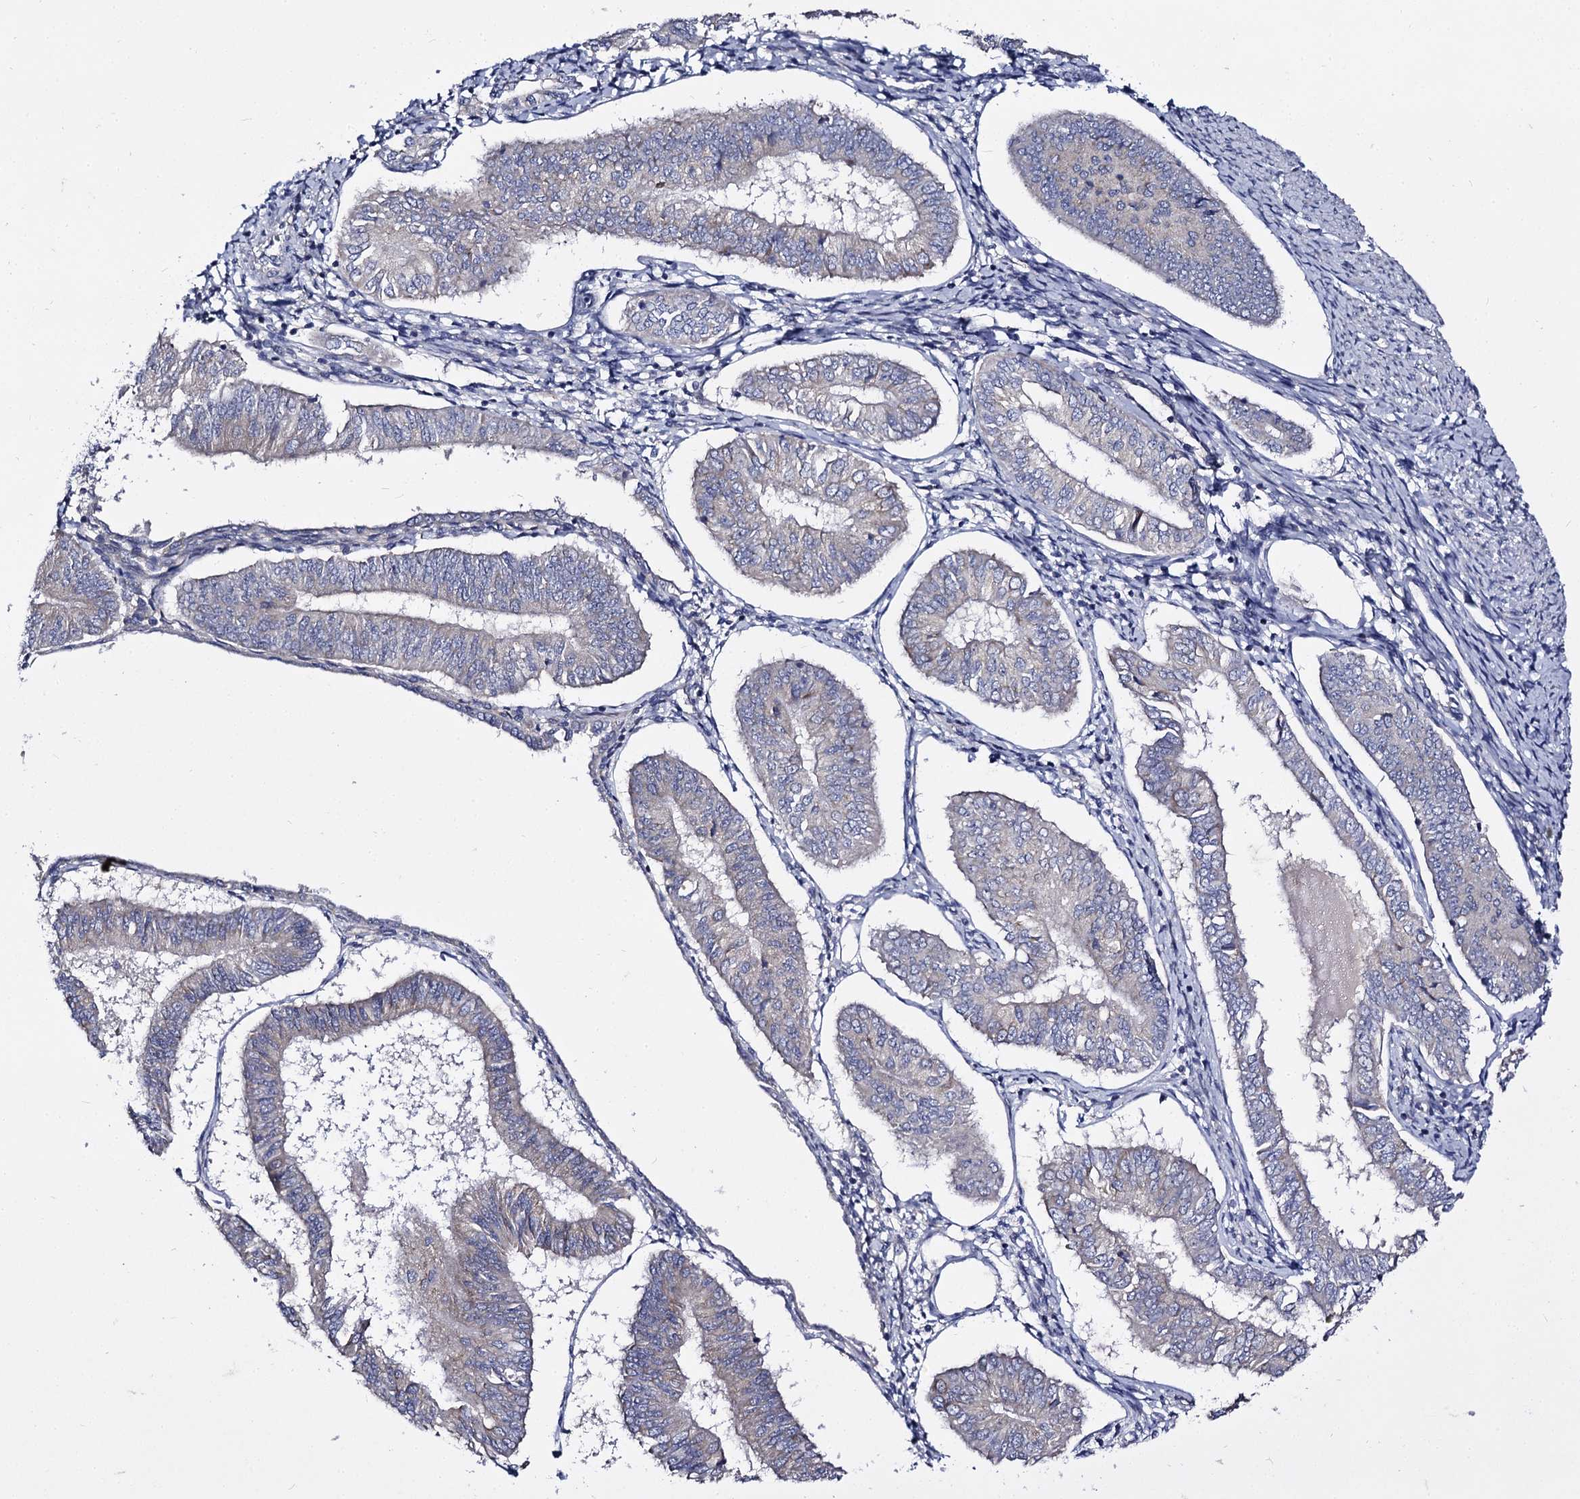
{"staining": {"intensity": "negative", "quantity": "none", "location": "none"}, "tissue": "endometrial cancer", "cell_type": "Tumor cells", "image_type": "cancer", "snomed": [{"axis": "morphology", "description": "Adenocarcinoma, NOS"}, {"axis": "topography", "description": "Endometrium"}], "caption": "Tumor cells are negative for protein expression in human endometrial cancer. (DAB (3,3'-diaminobenzidine) IHC visualized using brightfield microscopy, high magnification).", "gene": "PANX2", "patient": {"sex": "female", "age": 58}}